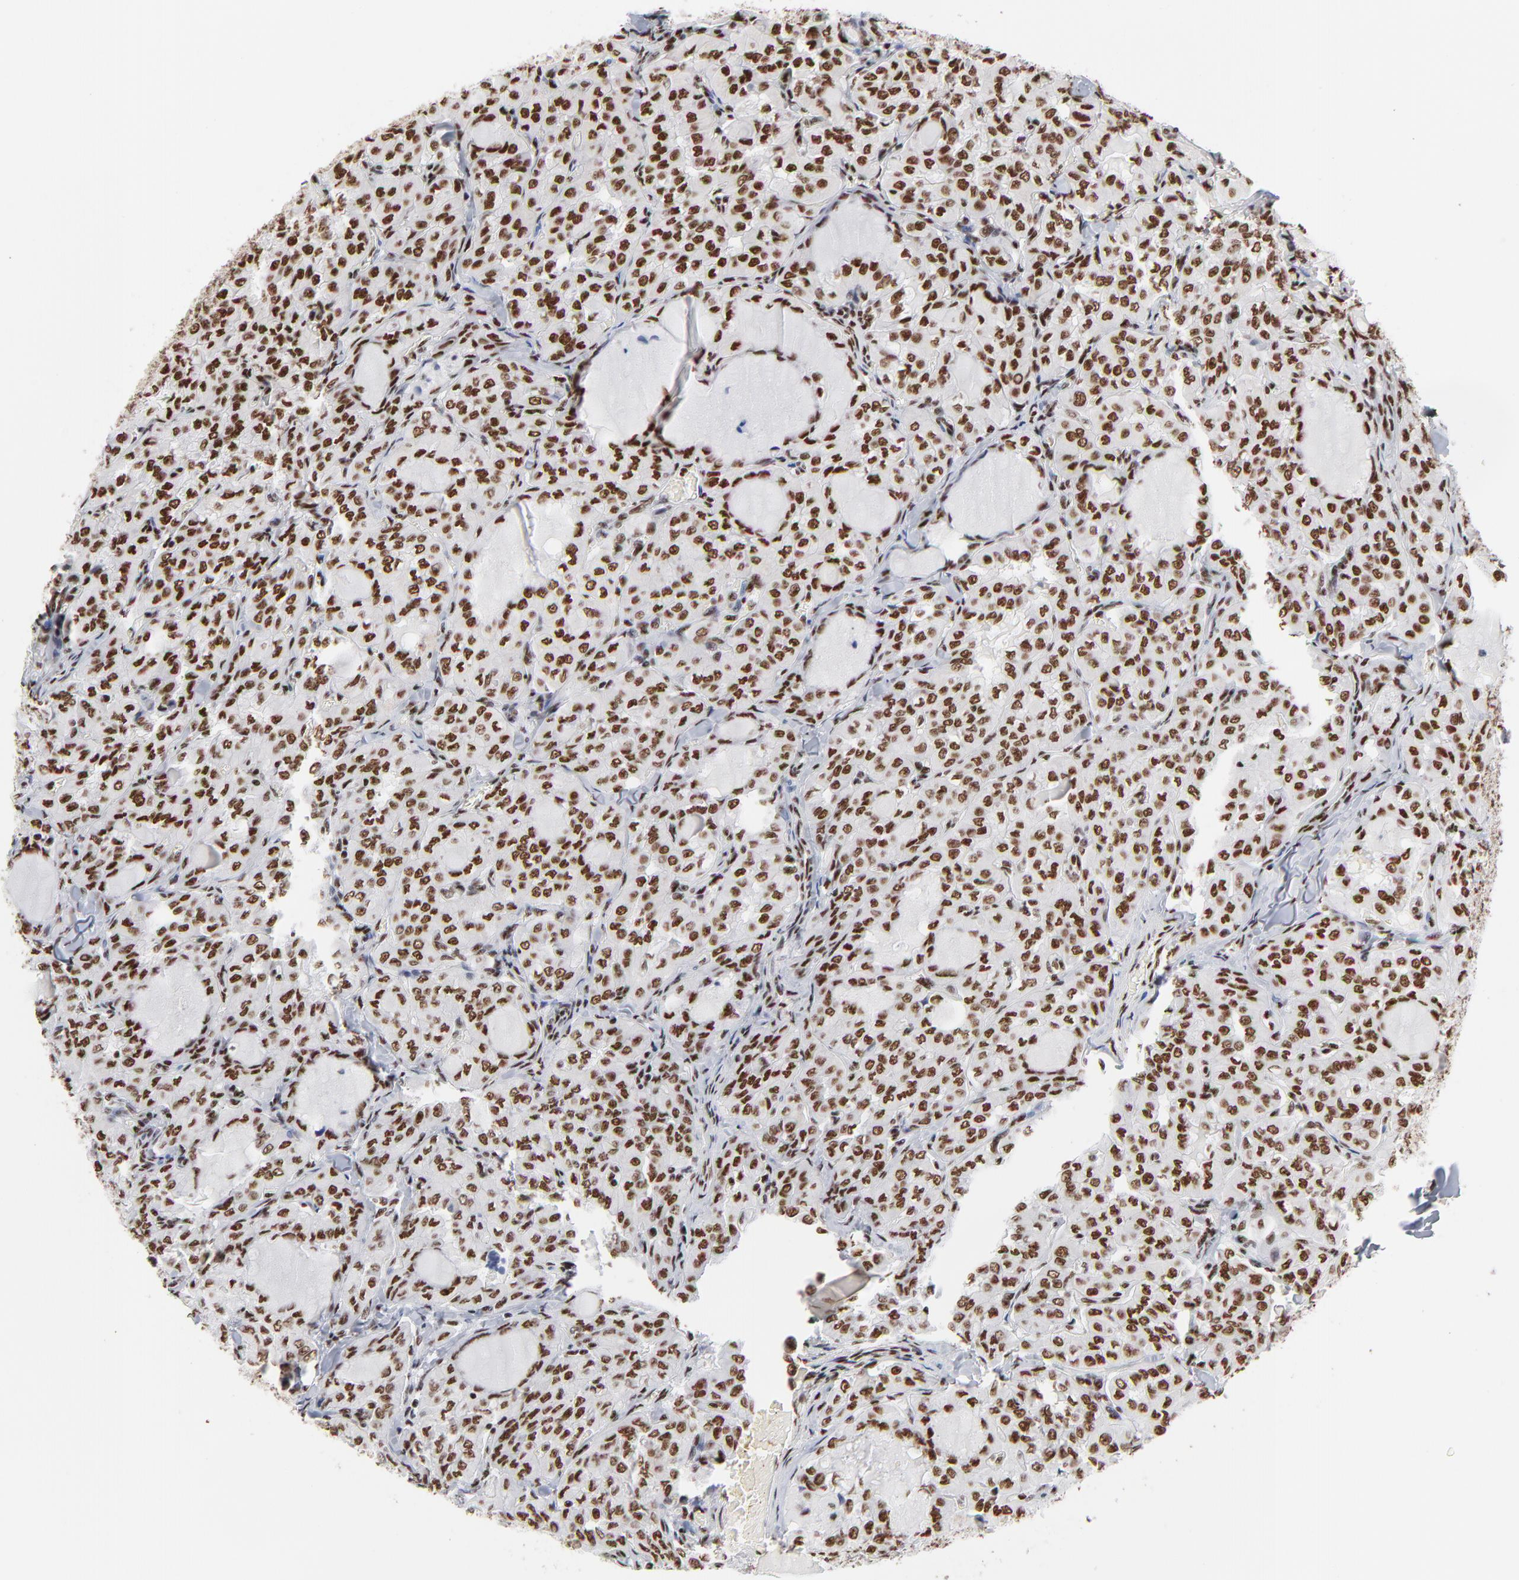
{"staining": {"intensity": "strong", "quantity": ">75%", "location": "nuclear"}, "tissue": "thyroid cancer", "cell_type": "Tumor cells", "image_type": "cancer", "snomed": [{"axis": "morphology", "description": "Papillary adenocarcinoma, NOS"}, {"axis": "topography", "description": "Thyroid gland"}], "caption": "IHC staining of papillary adenocarcinoma (thyroid), which reveals high levels of strong nuclear staining in approximately >75% of tumor cells indicating strong nuclear protein expression. The staining was performed using DAB (3,3'-diaminobenzidine) (brown) for protein detection and nuclei were counterstained in hematoxylin (blue).", "gene": "CREB1", "patient": {"sex": "male", "age": 20}}